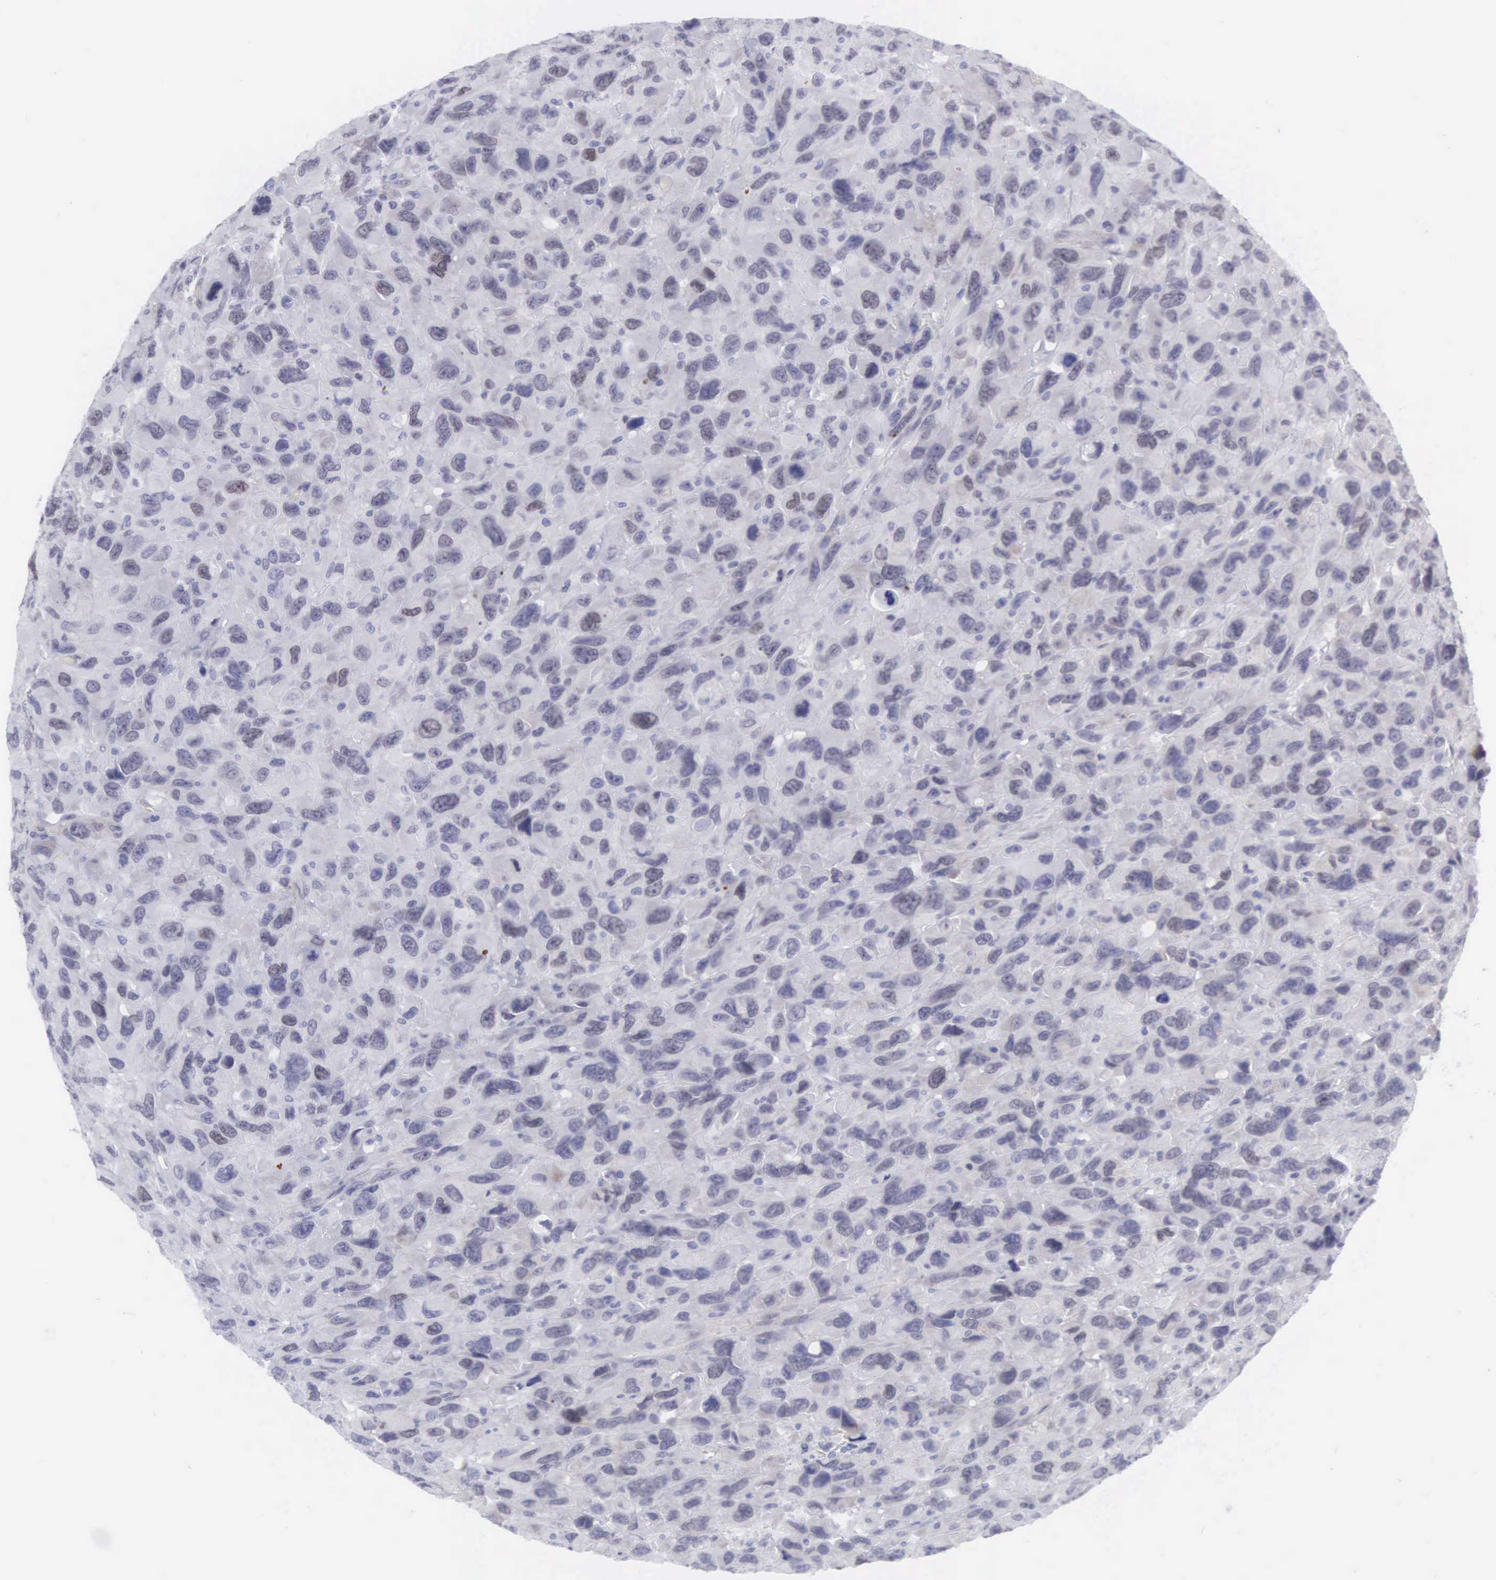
{"staining": {"intensity": "negative", "quantity": "none", "location": "none"}, "tissue": "renal cancer", "cell_type": "Tumor cells", "image_type": "cancer", "snomed": [{"axis": "morphology", "description": "Adenocarcinoma, NOS"}, {"axis": "topography", "description": "Kidney"}], "caption": "Immunohistochemistry photomicrograph of neoplastic tissue: adenocarcinoma (renal) stained with DAB (3,3'-diaminobenzidine) demonstrates no significant protein expression in tumor cells.", "gene": "SOX11", "patient": {"sex": "male", "age": 79}}